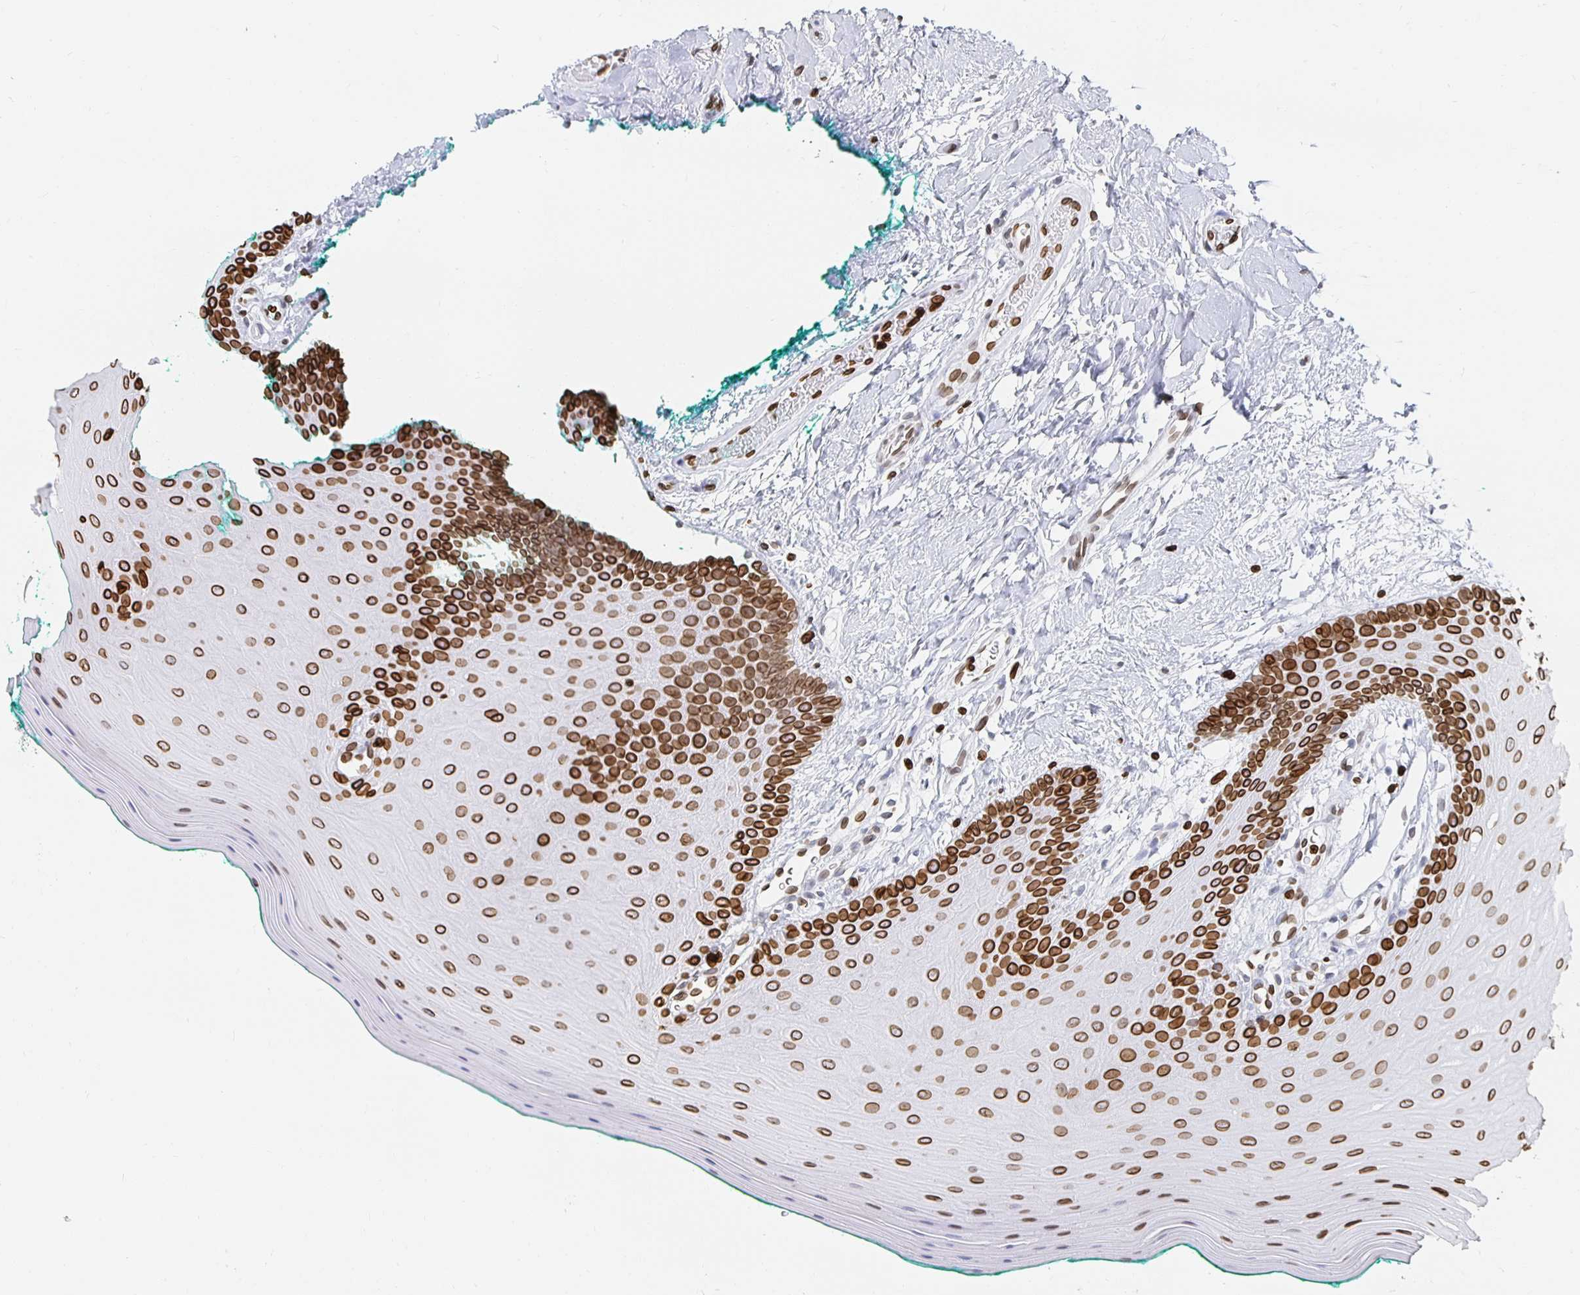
{"staining": {"intensity": "strong", "quantity": ">75%", "location": "cytoplasmic/membranous,nuclear"}, "tissue": "oral mucosa", "cell_type": "Squamous epithelial cells", "image_type": "normal", "snomed": [{"axis": "morphology", "description": "Normal tissue, NOS"}, {"axis": "topography", "description": "Oral tissue"}], "caption": "A high amount of strong cytoplasmic/membranous,nuclear positivity is appreciated in about >75% of squamous epithelial cells in normal oral mucosa.", "gene": "LMNB1", "patient": {"sex": "female", "age": 40}}